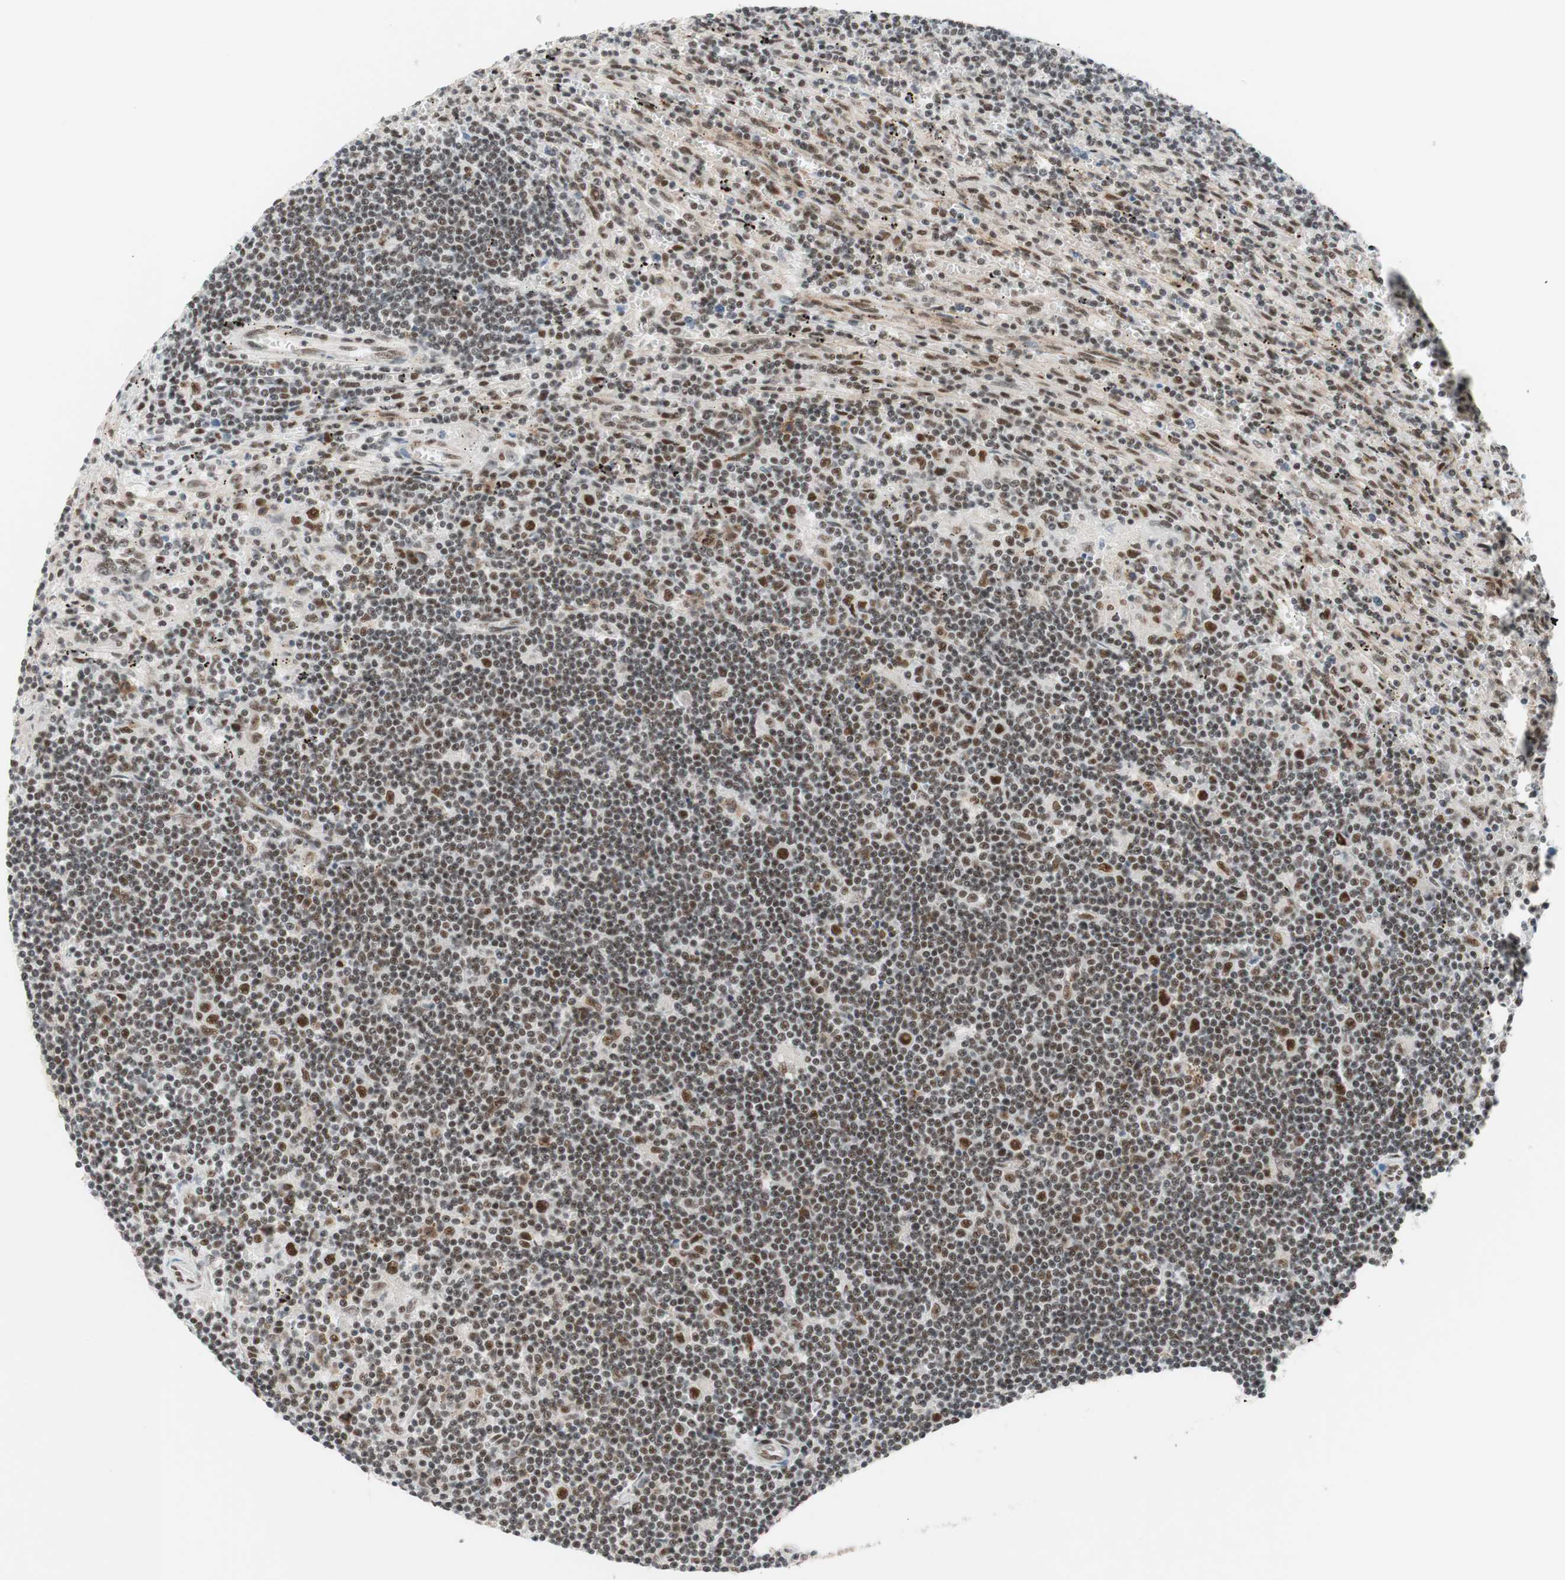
{"staining": {"intensity": "strong", "quantity": "<25%", "location": "nuclear"}, "tissue": "lymphoma", "cell_type": "Tumor cells", "image_type": "cancer", "snomed": [{"axis": "morphology", "description": "Malignant lymphoma, non-Hodgkin's type, Low grade"}, {"axis": "topography", "description": "Spleen"}], "caption": "A brown stain highlights strong nuclear expression of a protein in malignant lymphoma, non-Hodgkin's type (low-grade) tumor cells. Immunohistochemistry stains the protein in brown and the nuclei are stained blue.", "gene": "PRPF19", "patient": {"sex": "male", "age": 76}}